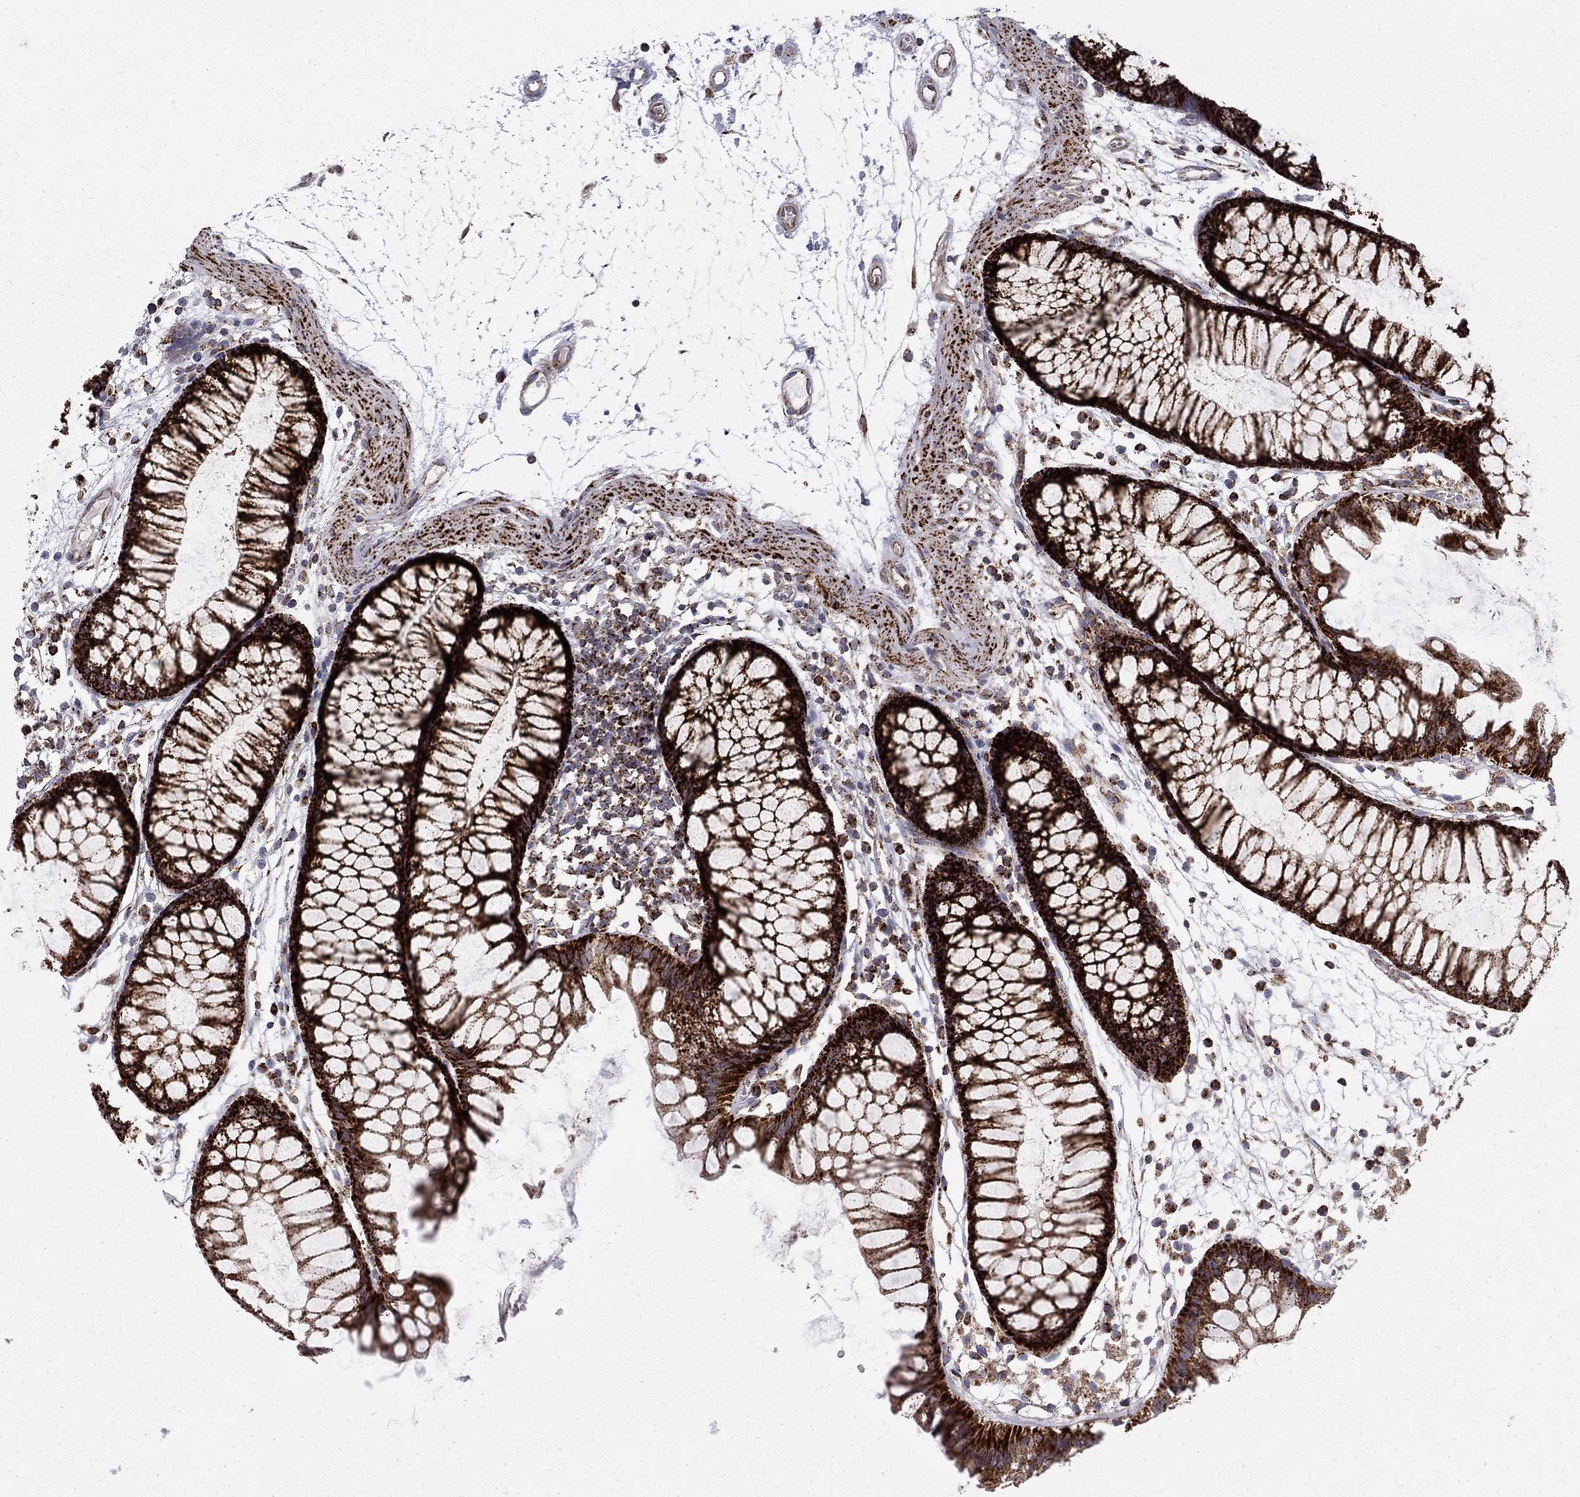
{"staining": {"intensity": "negative", "quantity": "none", "location": "none"}, "tissue": "colon", "cell_type": "Endothelial cells", "image_type": "normal", "snomed": [{"axis": "morphology", "description": "Normal tissue, NOS"}, {"axis": "morphology", "description": "Adenocarcinoma, NOS"}, {"axis": "topography", "description": "Colon"}], "caption": "High magnification brightfield microscopy of unremarkable colon stained with DAB (brown) and counterstained with hematoxylin (blue): endothelial cells show no significant expression. (Stains: DAB (3,3'-diaminobenzidine) immunohistochemistry (IHC) with hematoxylin counter stain, Microscopy: brightfield microscopy at high magnification).", "gene": "ALDH1B1", "patient": {"sex": "male", "age": 65}}